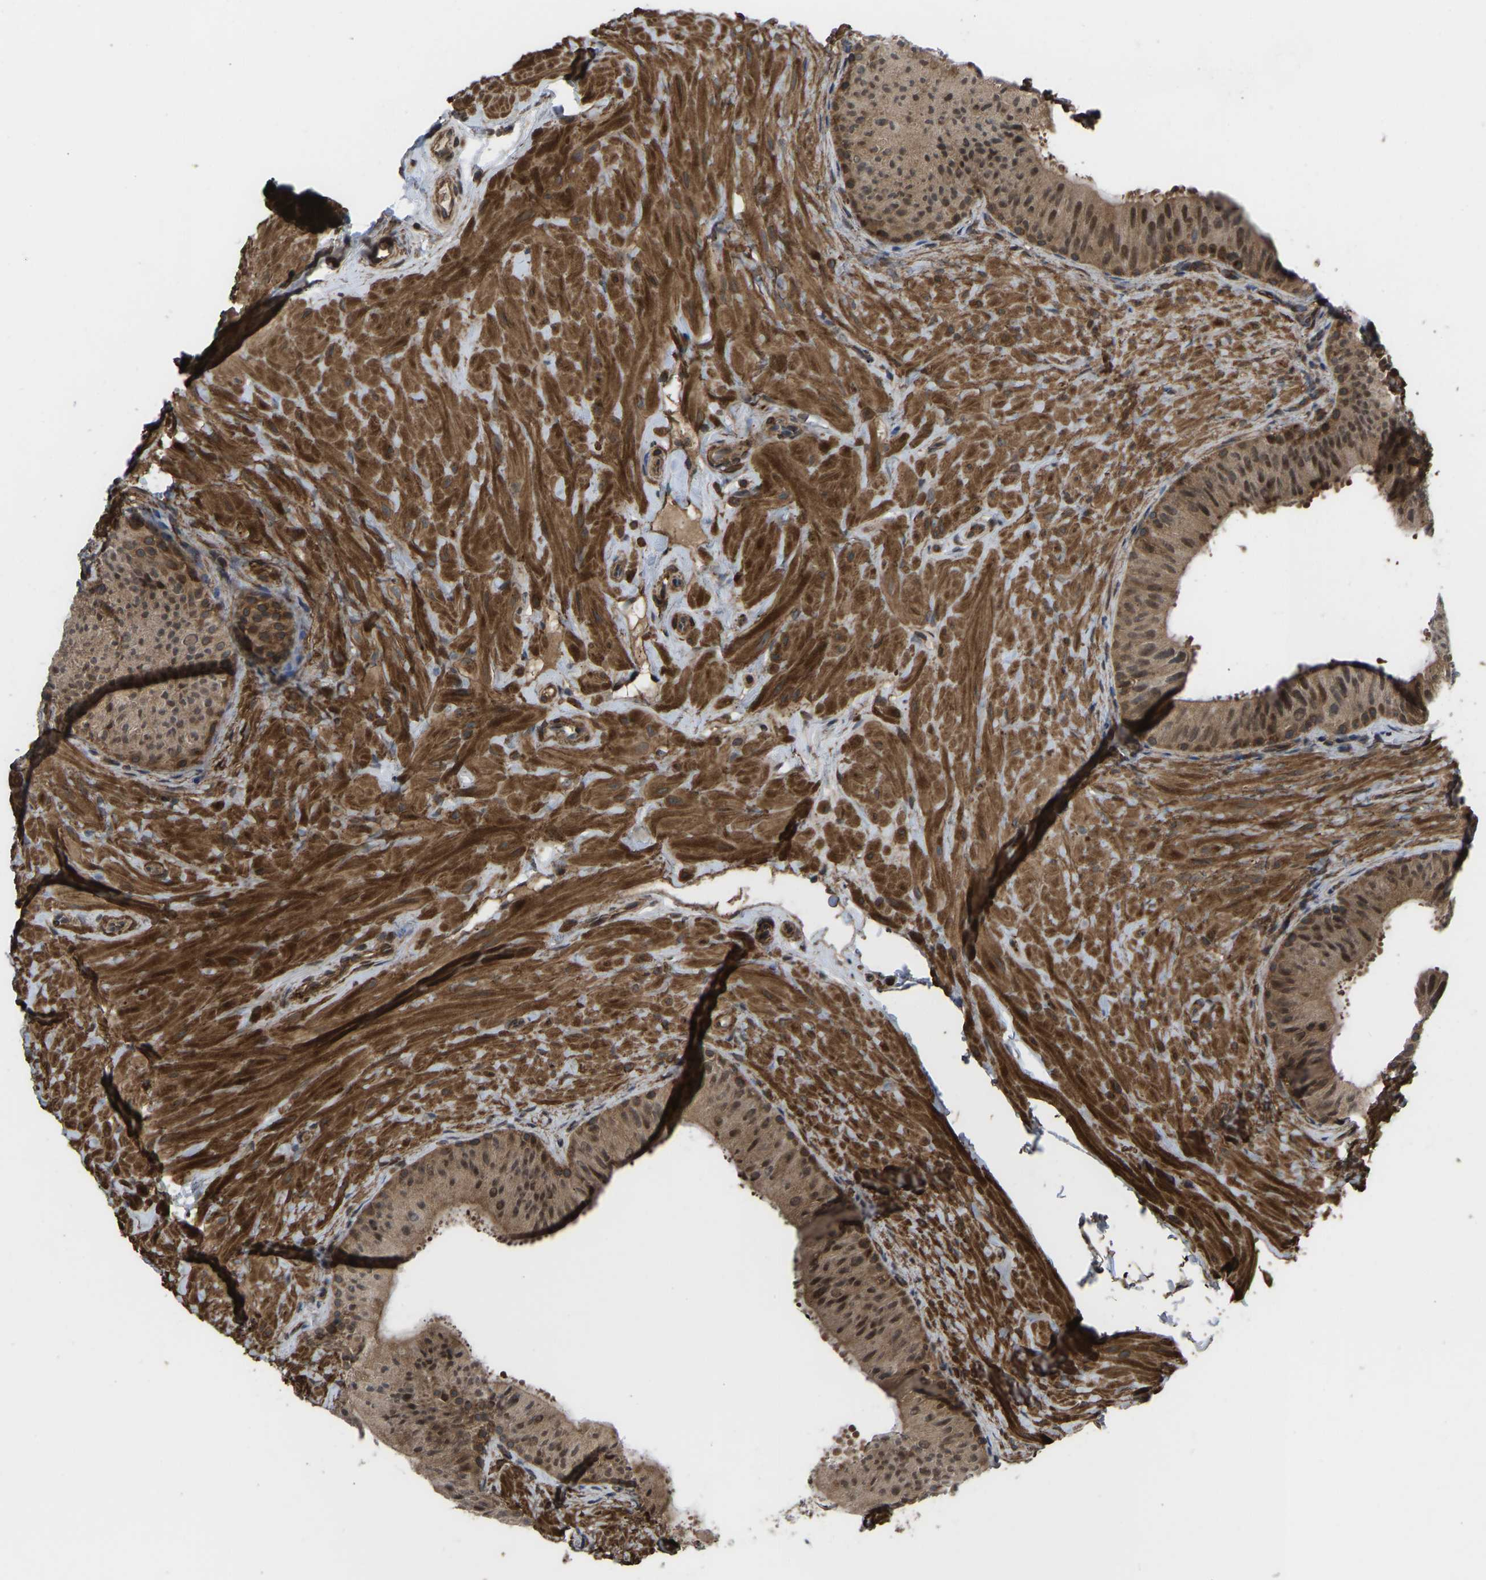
{"staining": {"intensity": "moderate", "quantity": ">75%", "location": "cytoplasmic/membranous,nuclear"}, "tissue": "epididymis", "cell_type": "Glandular cells", "image_type": "normal", "snomed": [{"axis": "morphology", "description": "Normal tissue, NOS"}, {"axis": "topography", "description": "Epididymis"}], "caption": "A histopathology image of epididymis stained for a protein reveals moderate cytoplasmic/membranous,nuclear brown staining in glandular cells.", "gene": "CYP7B1", "patient": {"sex": "male", "age": 34}}